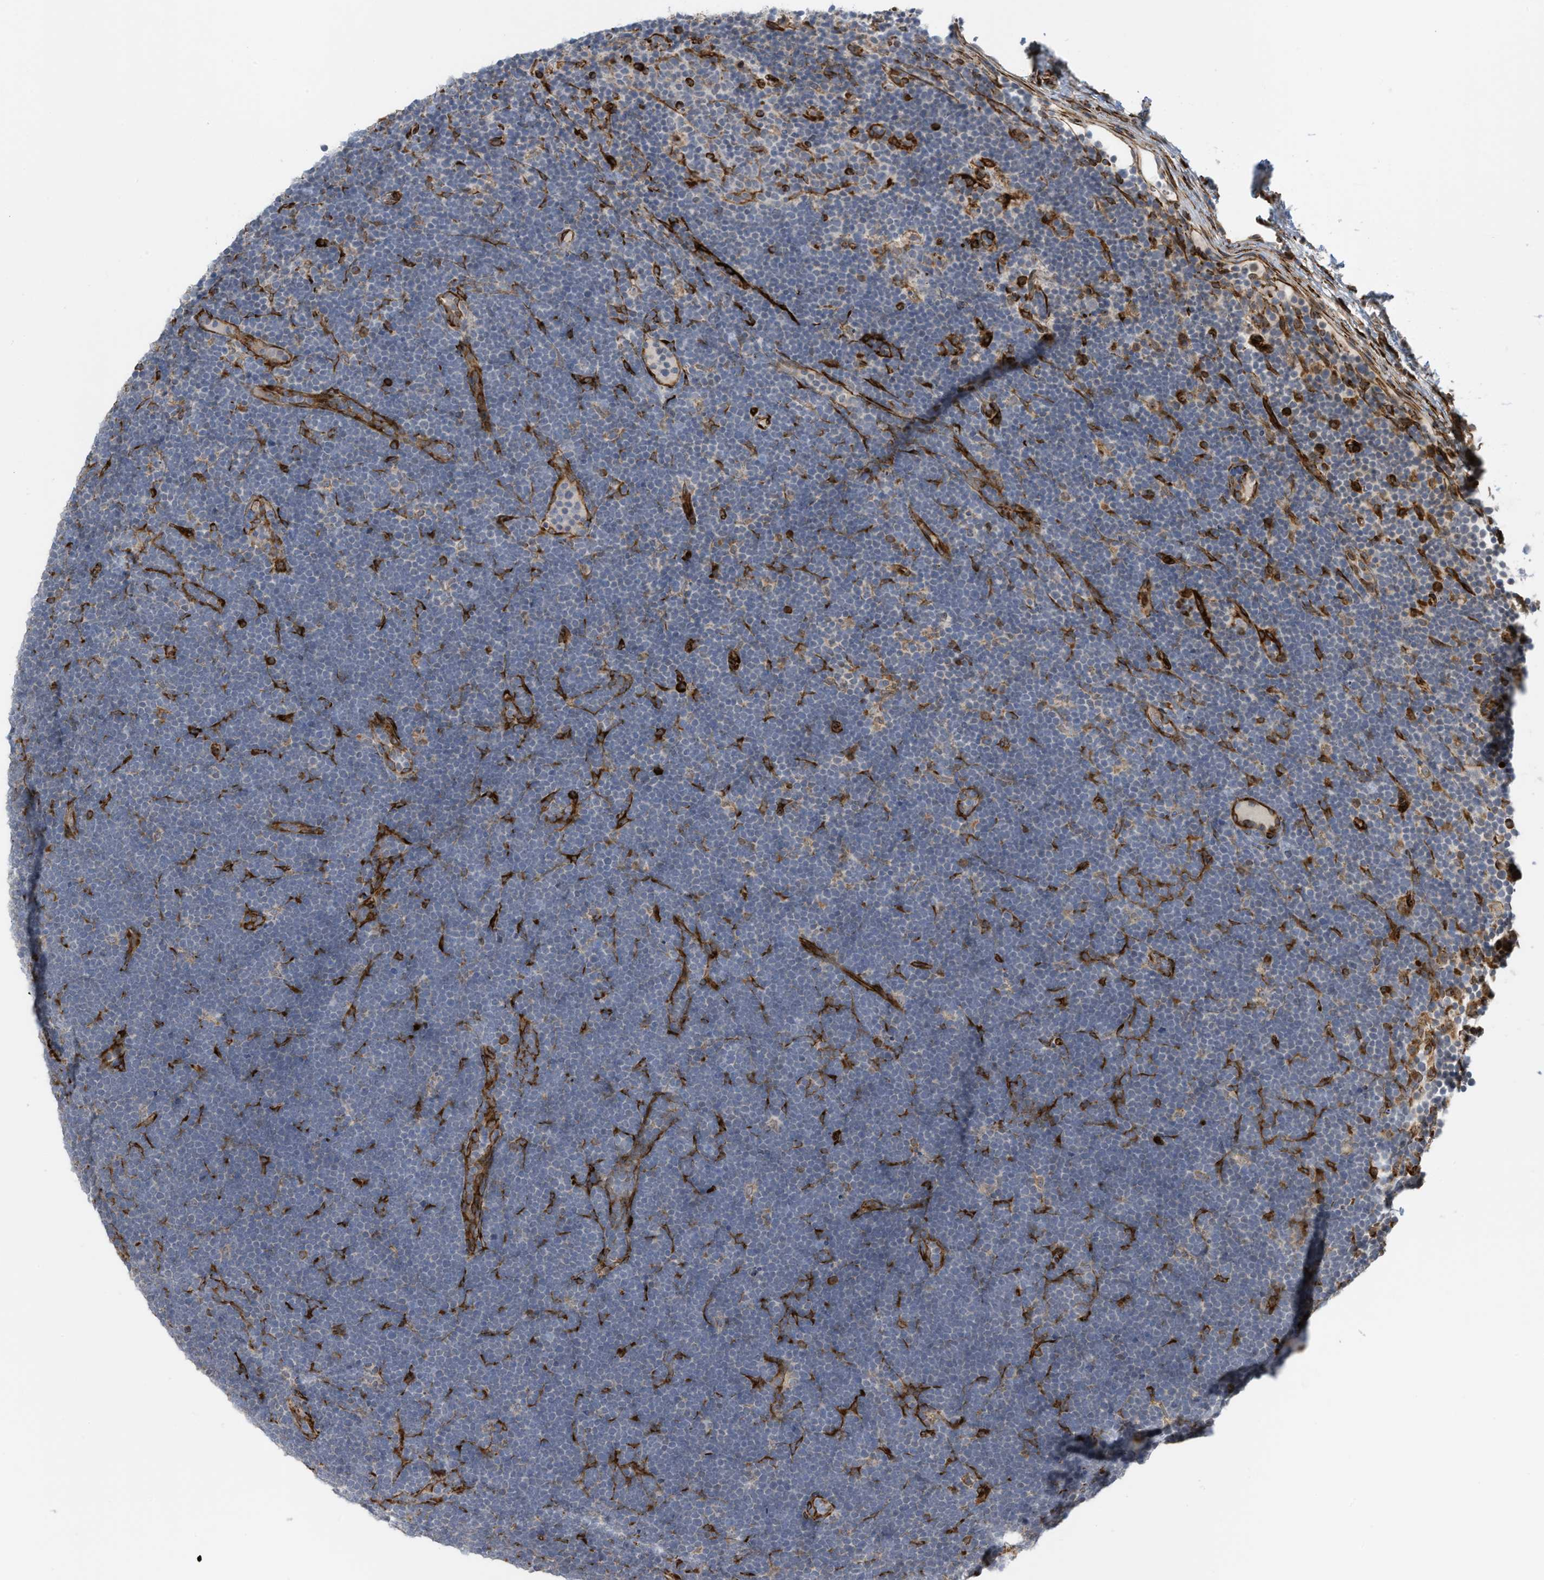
{"staining": {"intensity": "negative", "quantity": "none", "location": "none"}, "tissue": "lymphoma", "cell_type": "Tumor cells", "image_type": "cancer", "snomed": [{"axis": "morphology", "description": "Malignant lymphoma, non-Hodgkin's type, High grade"}, {"axis": "topography", "description": "Lymph node"}], "caption": "IHC histopathology image of lymphoma stained for a protein (brown), which demonstrates no staining in tumor cells.", "gene": "ZBTB45", "patient": {"sex": "male", "age": 13}}